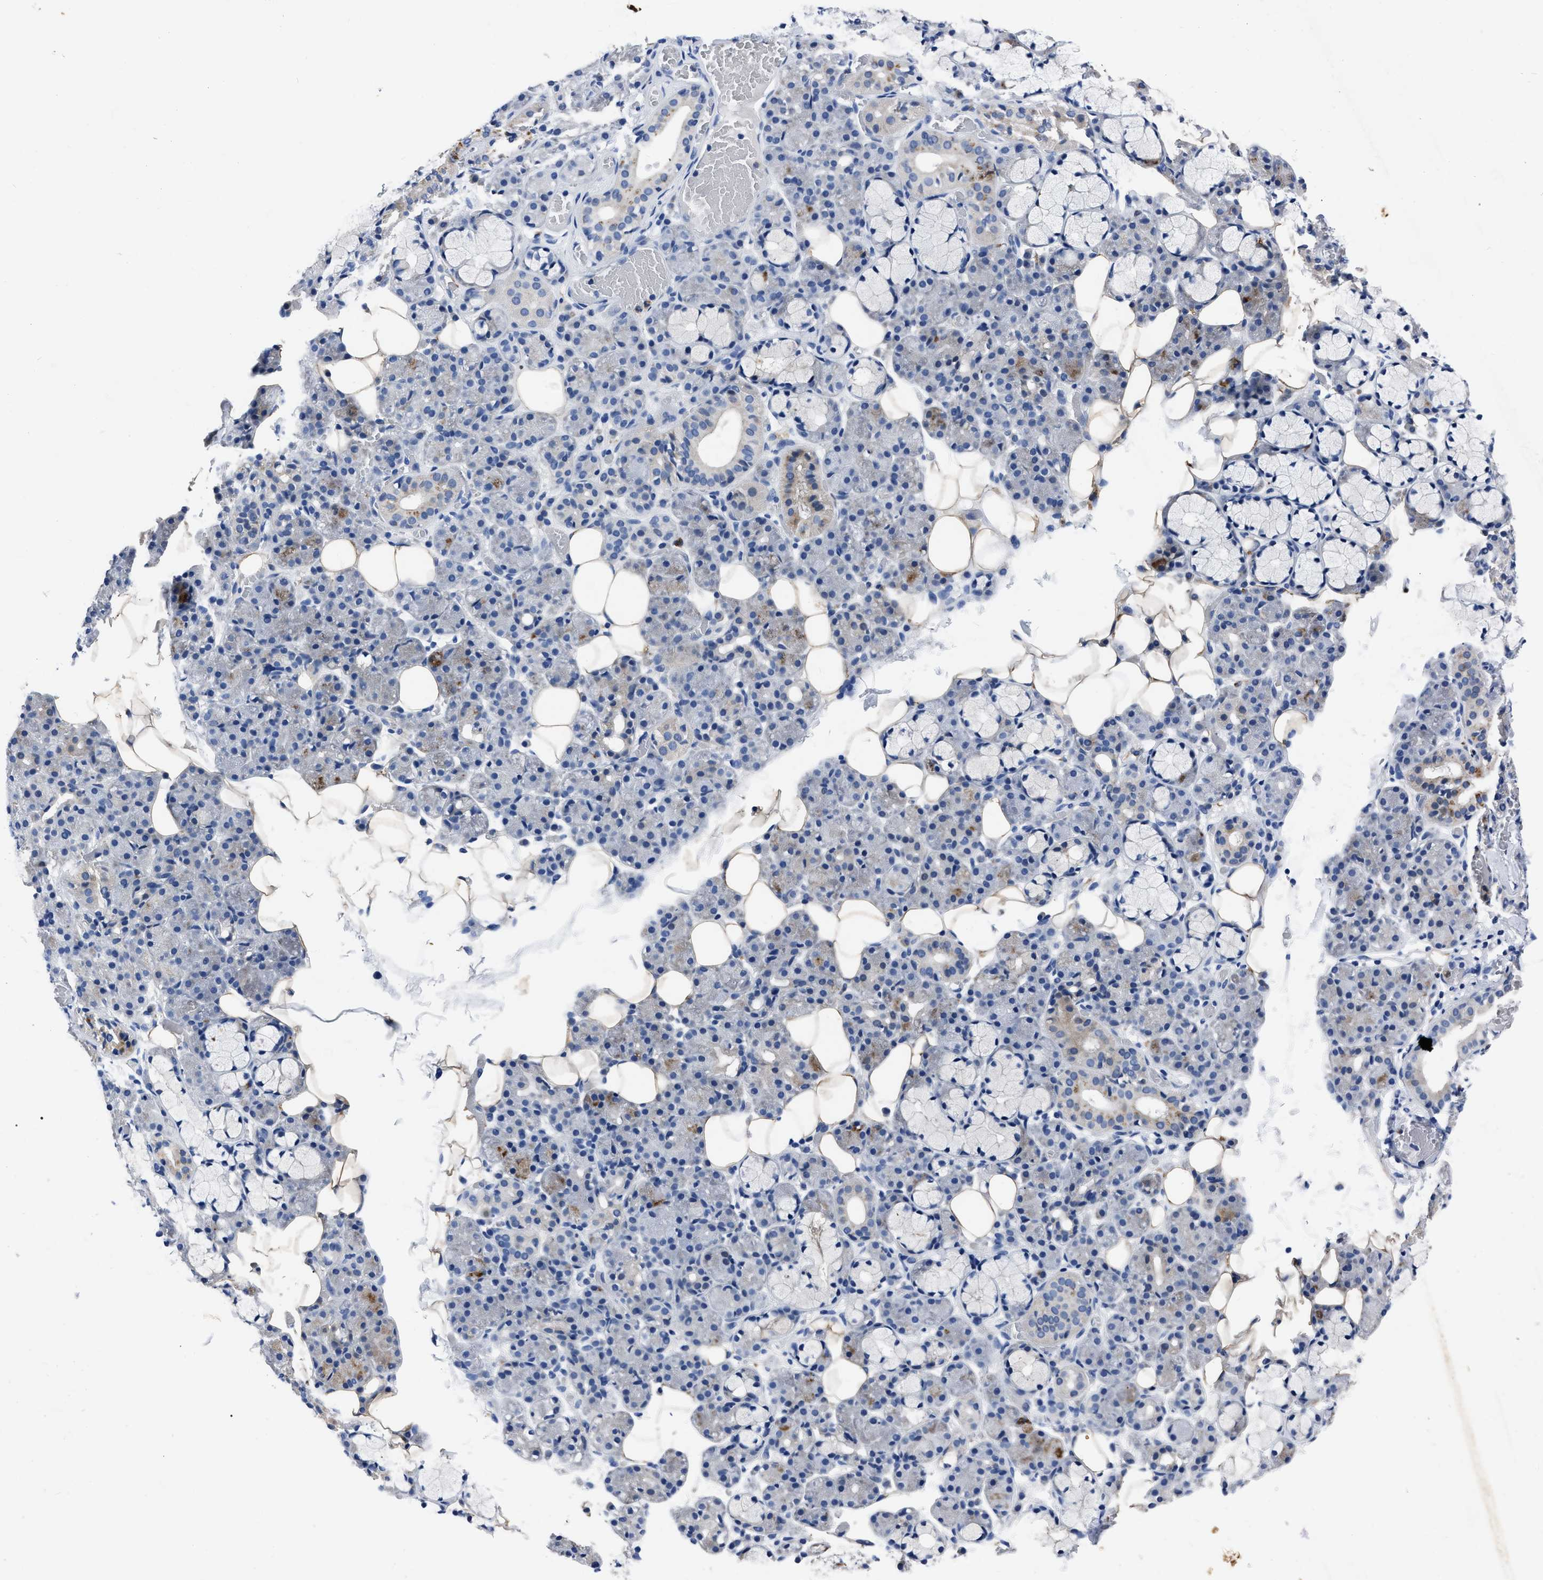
{"staining": {"intensity": "weak", "quantity": "<25%", "location": "cytoplasmic/membranous"}, "tissue": "salivary gland", "cell_type": "Glandular cells", "image_type": "normal", "snomed": [{"axis": "morphology", "description": "Normal tissue, NOS"}, {"axis": "topography", "description": "Salivary gland"}], "caption": "Immunohistochemistry photomicrograph of unremarkable human salivary gland stained for a protein (brown), which demonstrates no expression in glandular cells.", "gene": "OR10G3", "patient": {"sex": "male", "age": 63}}